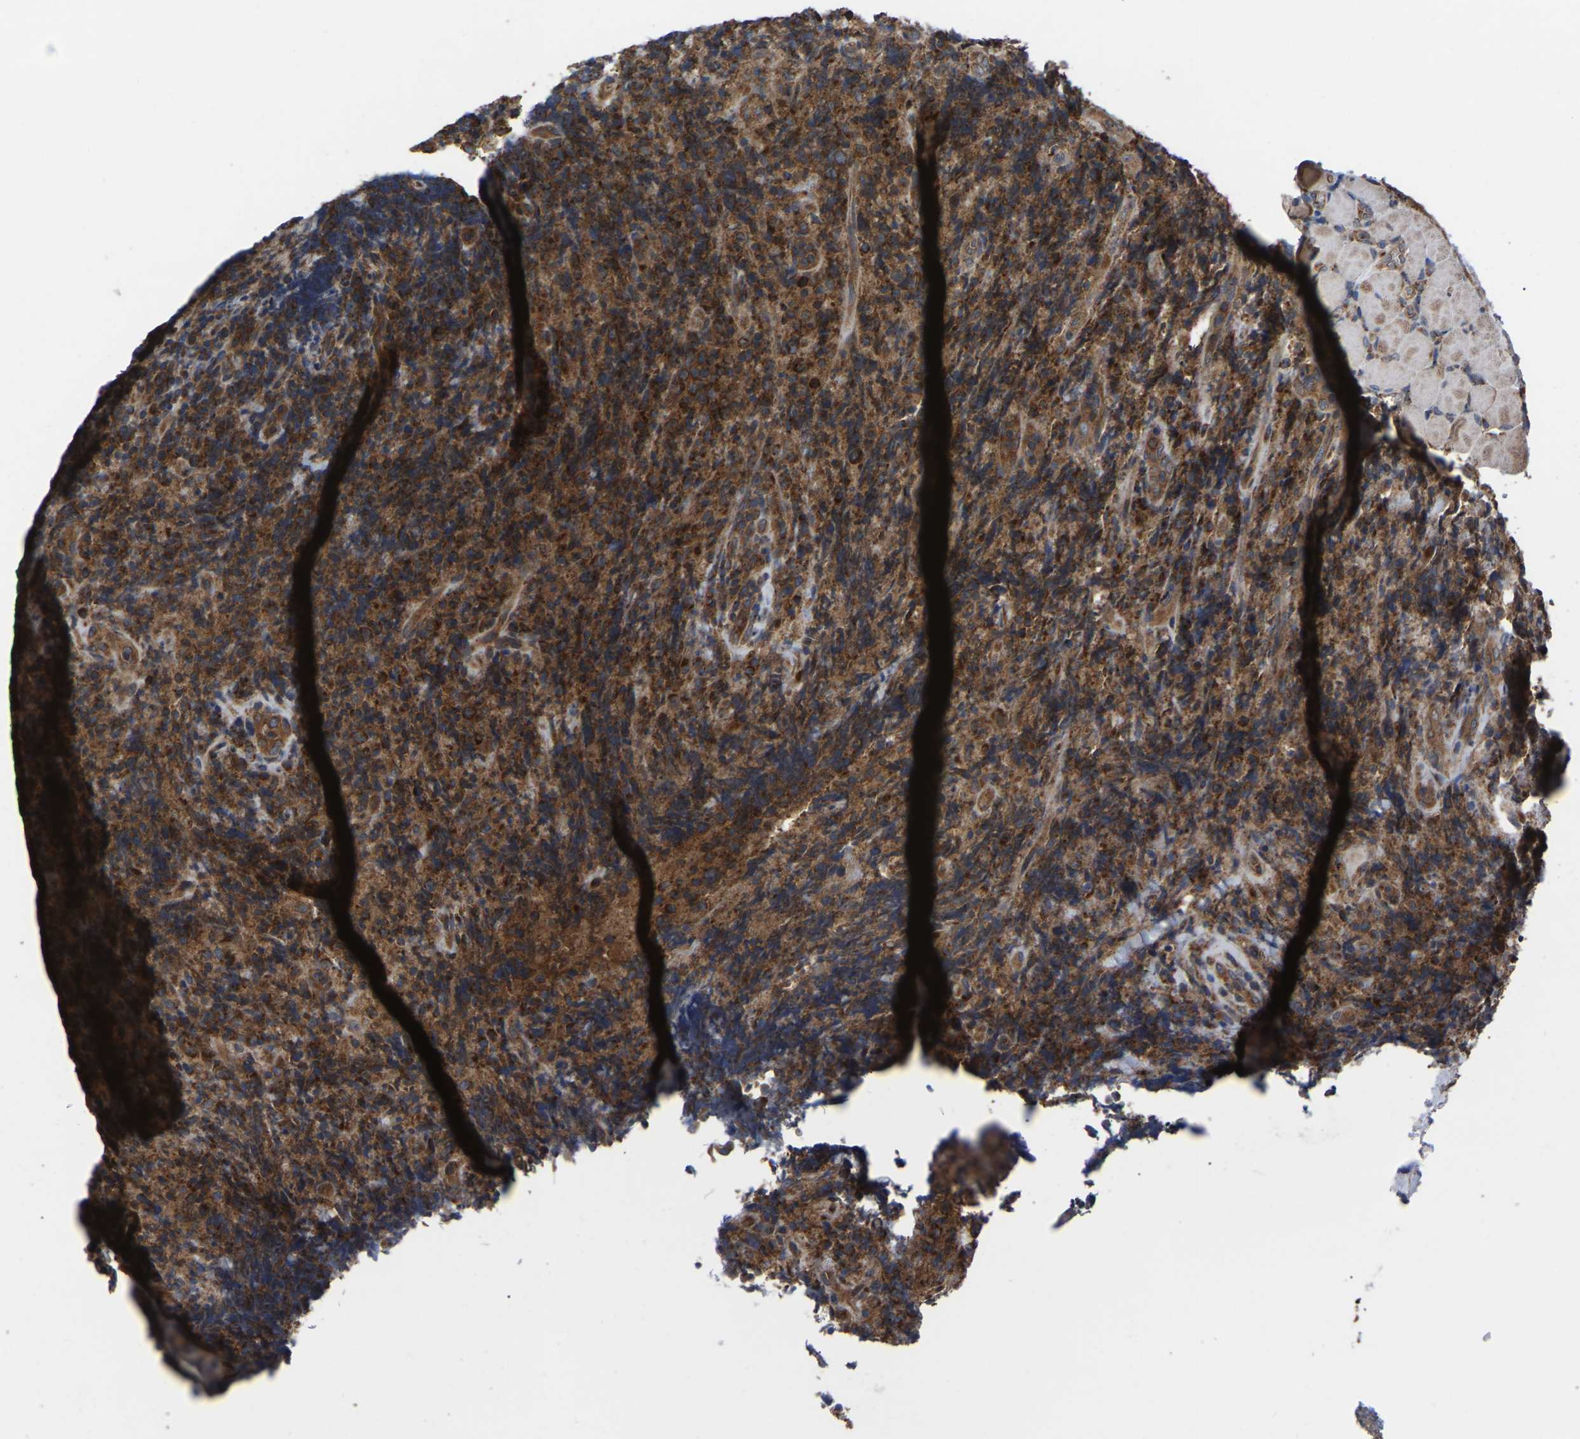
{"staining": {"intensity": "moderate", "quantity": ">75%", "location": "cytoplasmic/membranous"}, "tissue": "lymphoma", "cell_type": "Tumor cells", "image_type": "cancer", "snomed": [{"axis": "morphology", "description": "Malignant lymphoma, non-Hodgkin's type, High grade"}, {"axis": "topography", "description": "Tonsil"}], "caption": "High-grade malignant lymphoma, non-Hodgkin's type stained with DAB IHC displays medium levels of moderate cytoplasmic/membranous staining in about >75% of tumor cells.", "gene": "GCC1", "patient": {"sex": "female", "age": 36}}